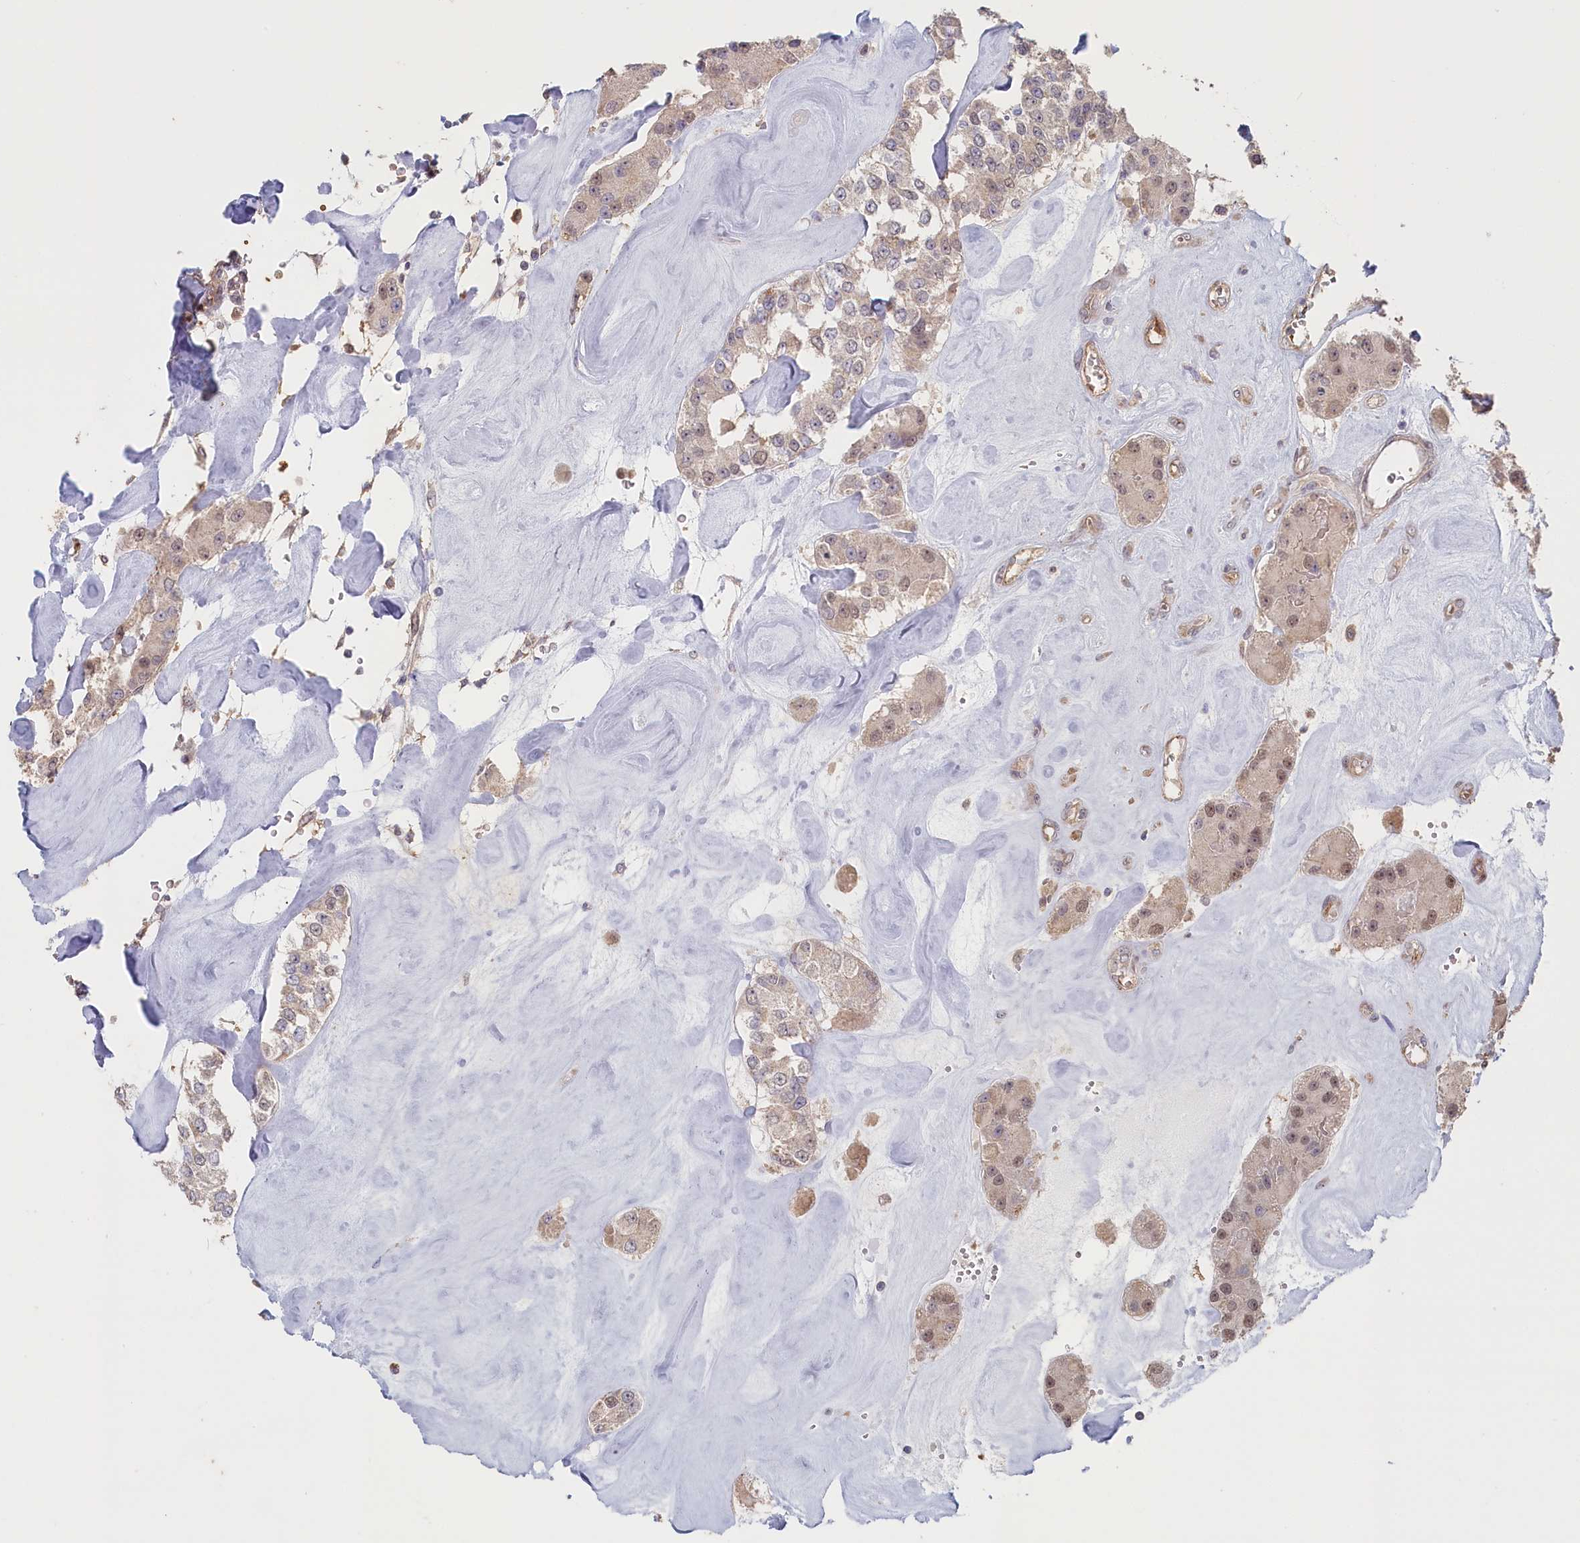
{"staining": {"intensity": "weak", "quantity": ">75%", "location": "cytoplasmic/membranous,nuclear"}, "tissue": "carcinoid", "cell_type": "Tumor cells", "image_type": "cancer", "snomed": [{"axis": "morphology", "description": "Carcinoid, malignant, NOS"}, {"axis": "topography", "description": "Pancreas"}], "caption": "Immunohistochemistry (IHC) photomicrograph of neoplastic tissue: carcinoid (malignant) stained using immunohistochemistry (IHC) demonstrates low levels of weak protein expression localized specifically in the cytoplasmic/membranous and nuclear of tumor cells, appearing as a cytoplasmic/membranous and nuclear brown color.", "gene": "STX16", "patient": {"sex": "male", "age": 41}}